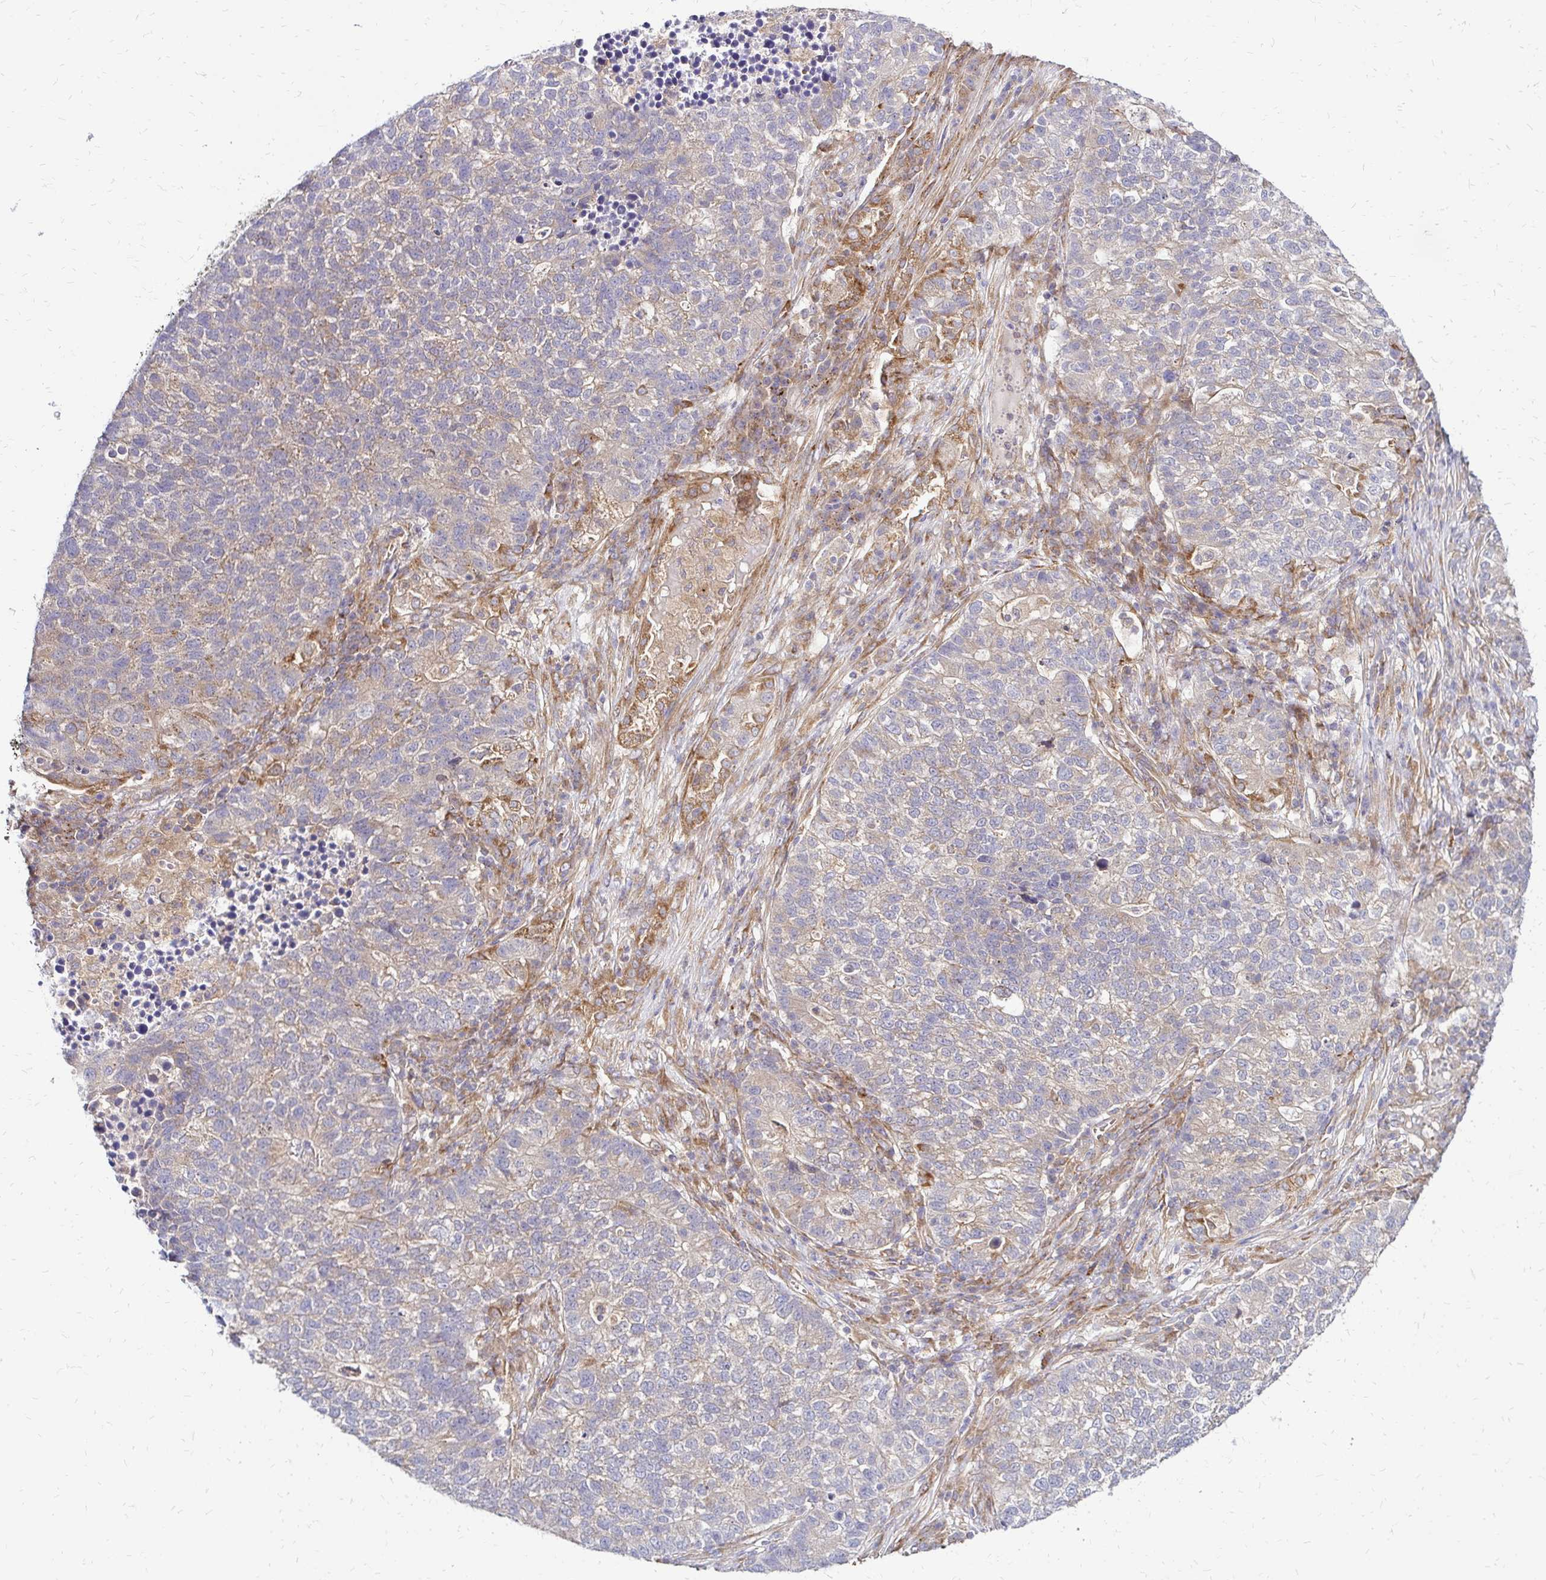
{"staining": {"intensity": "weak", "quantity": "25%-75%", "location": "cytoplasmic/membranous"}, "tissue": "lung cancer", "cell_type": "Tumor cells", "image_type": "cancer", "snomed": [{"axis": "morphology", "description": "Adenocarcinoma, NOS"}, {"axis": "topography", "description": "Lung"}], "caption": "Lung cancer (adenocarcinoma) stained with immunohistochemistry (IHC) shows weak cytoplasmic/membranous expression in about 25%-75% of tumor cells. The protein of interest is stained brown, and the nuclei are stained in blue (DAB (3,3'-diaminobenzidine) IHC with brightfield microscopy, high magnification).", "gene": "IDUA", "patient": {"sex": "male", "age": 57}}